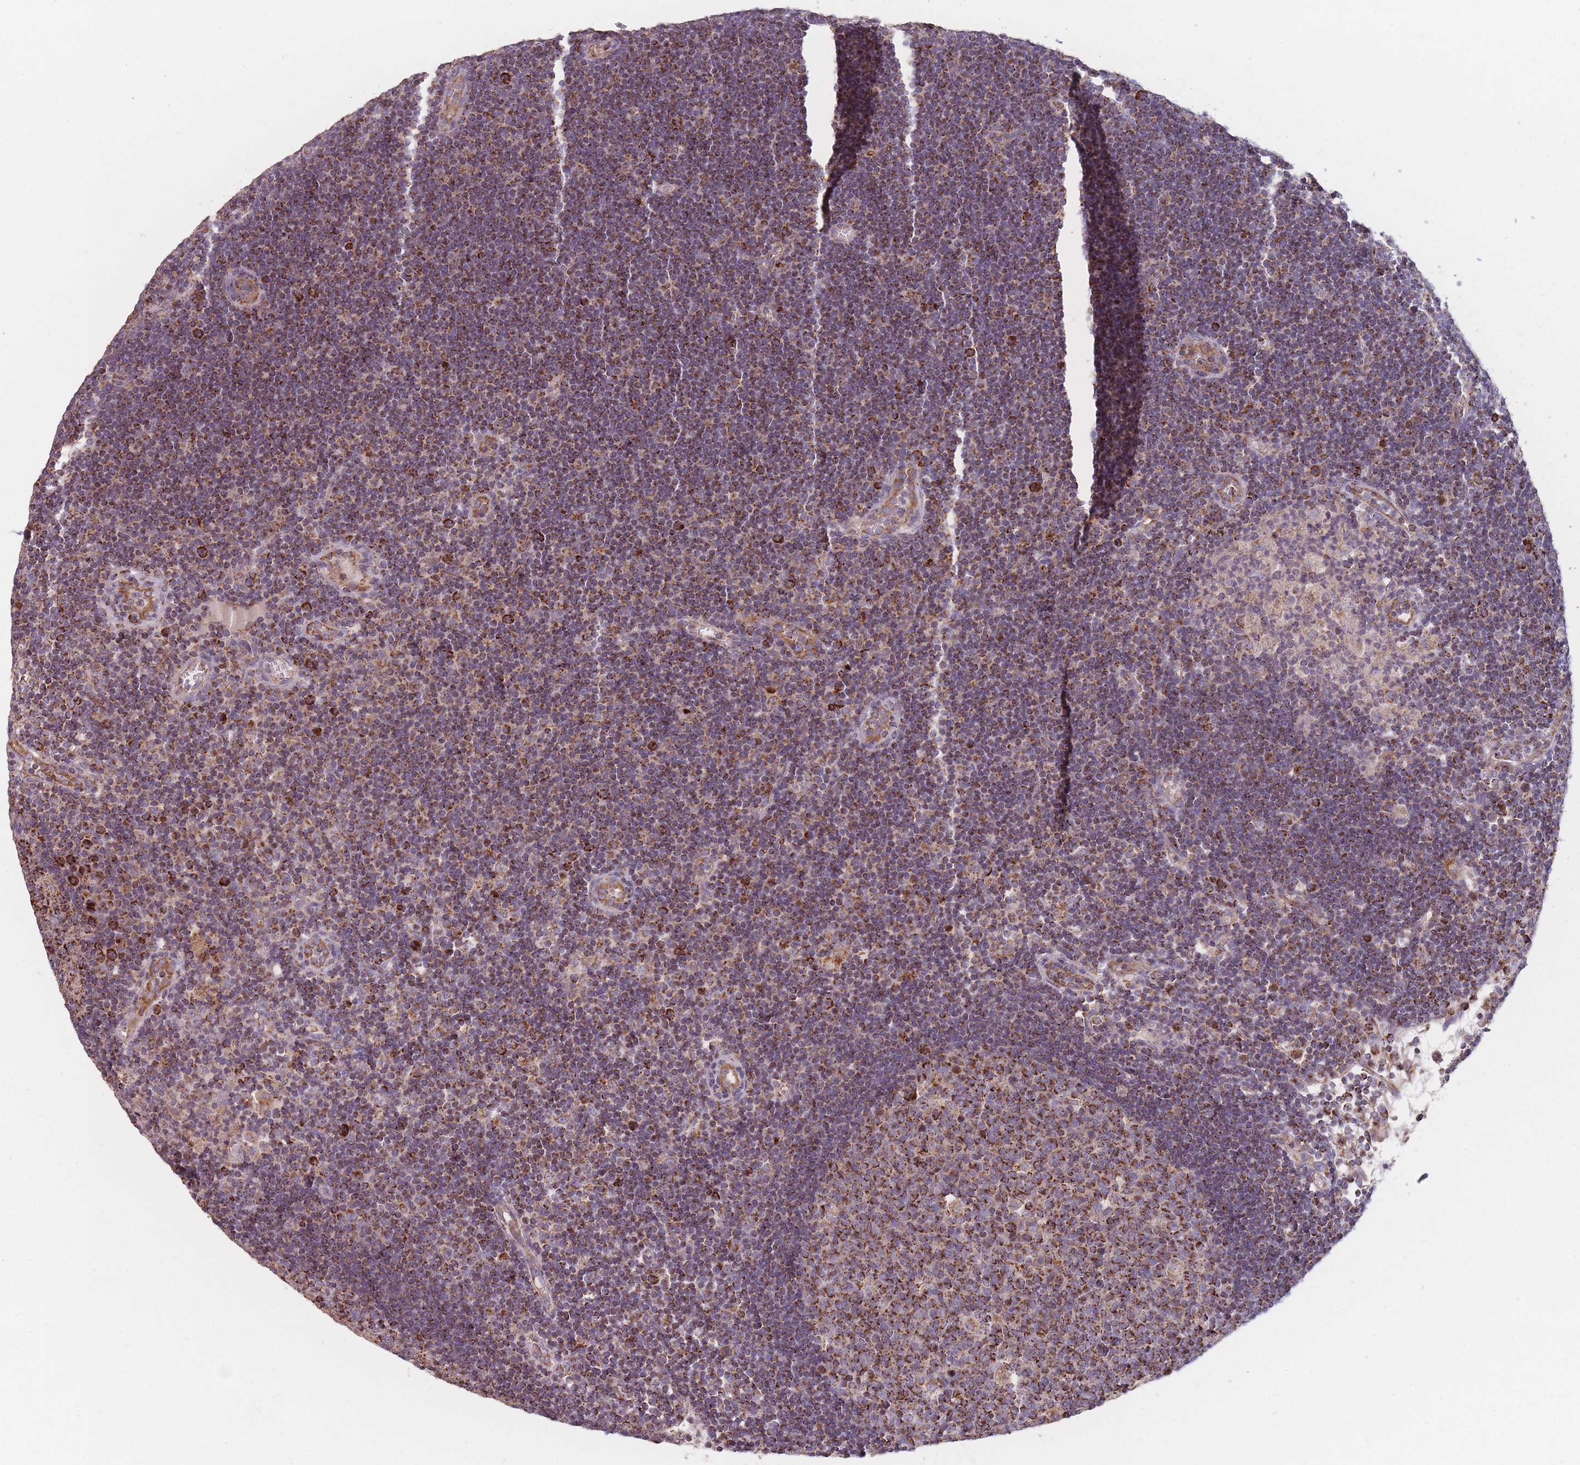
{"staining": {"intensity": "strong", "quantity": "25%-75%", "location": "cytoplasmic/membranous"}, "tissue": "lymph node", "cell_type": "Germinal center cells", "image_type": "normal", "snomed": [{"axis": "morphology", "description": "Normal tissue, NOS"}, {"axis": "topography", "description": "Lymph node"}], "caption": "Protein expression analysis of benign human lymph node reveals strong cytoplasmic/membranous staining in approximately 25%-75% of germinal center cells. (DAB IHC with brightfield microscopy, high magnification).", "gene": "ESRP2", "patient": {"sex": "male", "age": 62}}